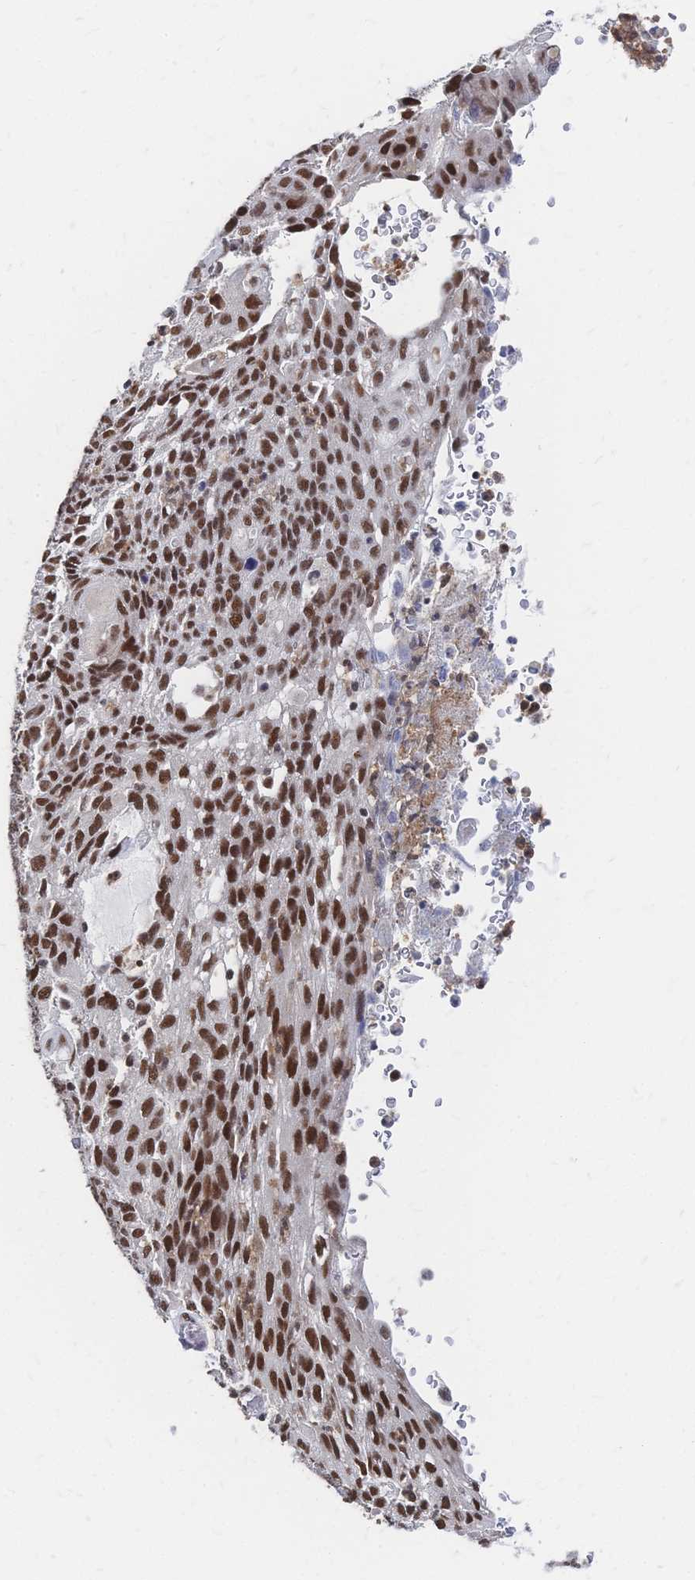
{"staining": {"intensity": "moderate", "quantity": ">75%", "location": "nuclear"}, "tissue": "lung cancer", "cell_type": "Tumor cells", "image_type": "cancer", "snomed": [{"axis": "morphology", "description": "Squamous cell carcinoma, NOS"}, {"axis": "morphology", "description": "Squamous cell carcinoma, metastatic, NOS"}, {"axis": "topography", "description": "Lymph node"}, {"axis": "topography", "description": "Lung"}], "caption": "Lung cancer tissue displays moderate nuclear positivity in approximately >75% of tumor cells, visualized by immunohistochemistry.", "gene": "NELFA", "patient": {"sex": "male", "age": 41}}